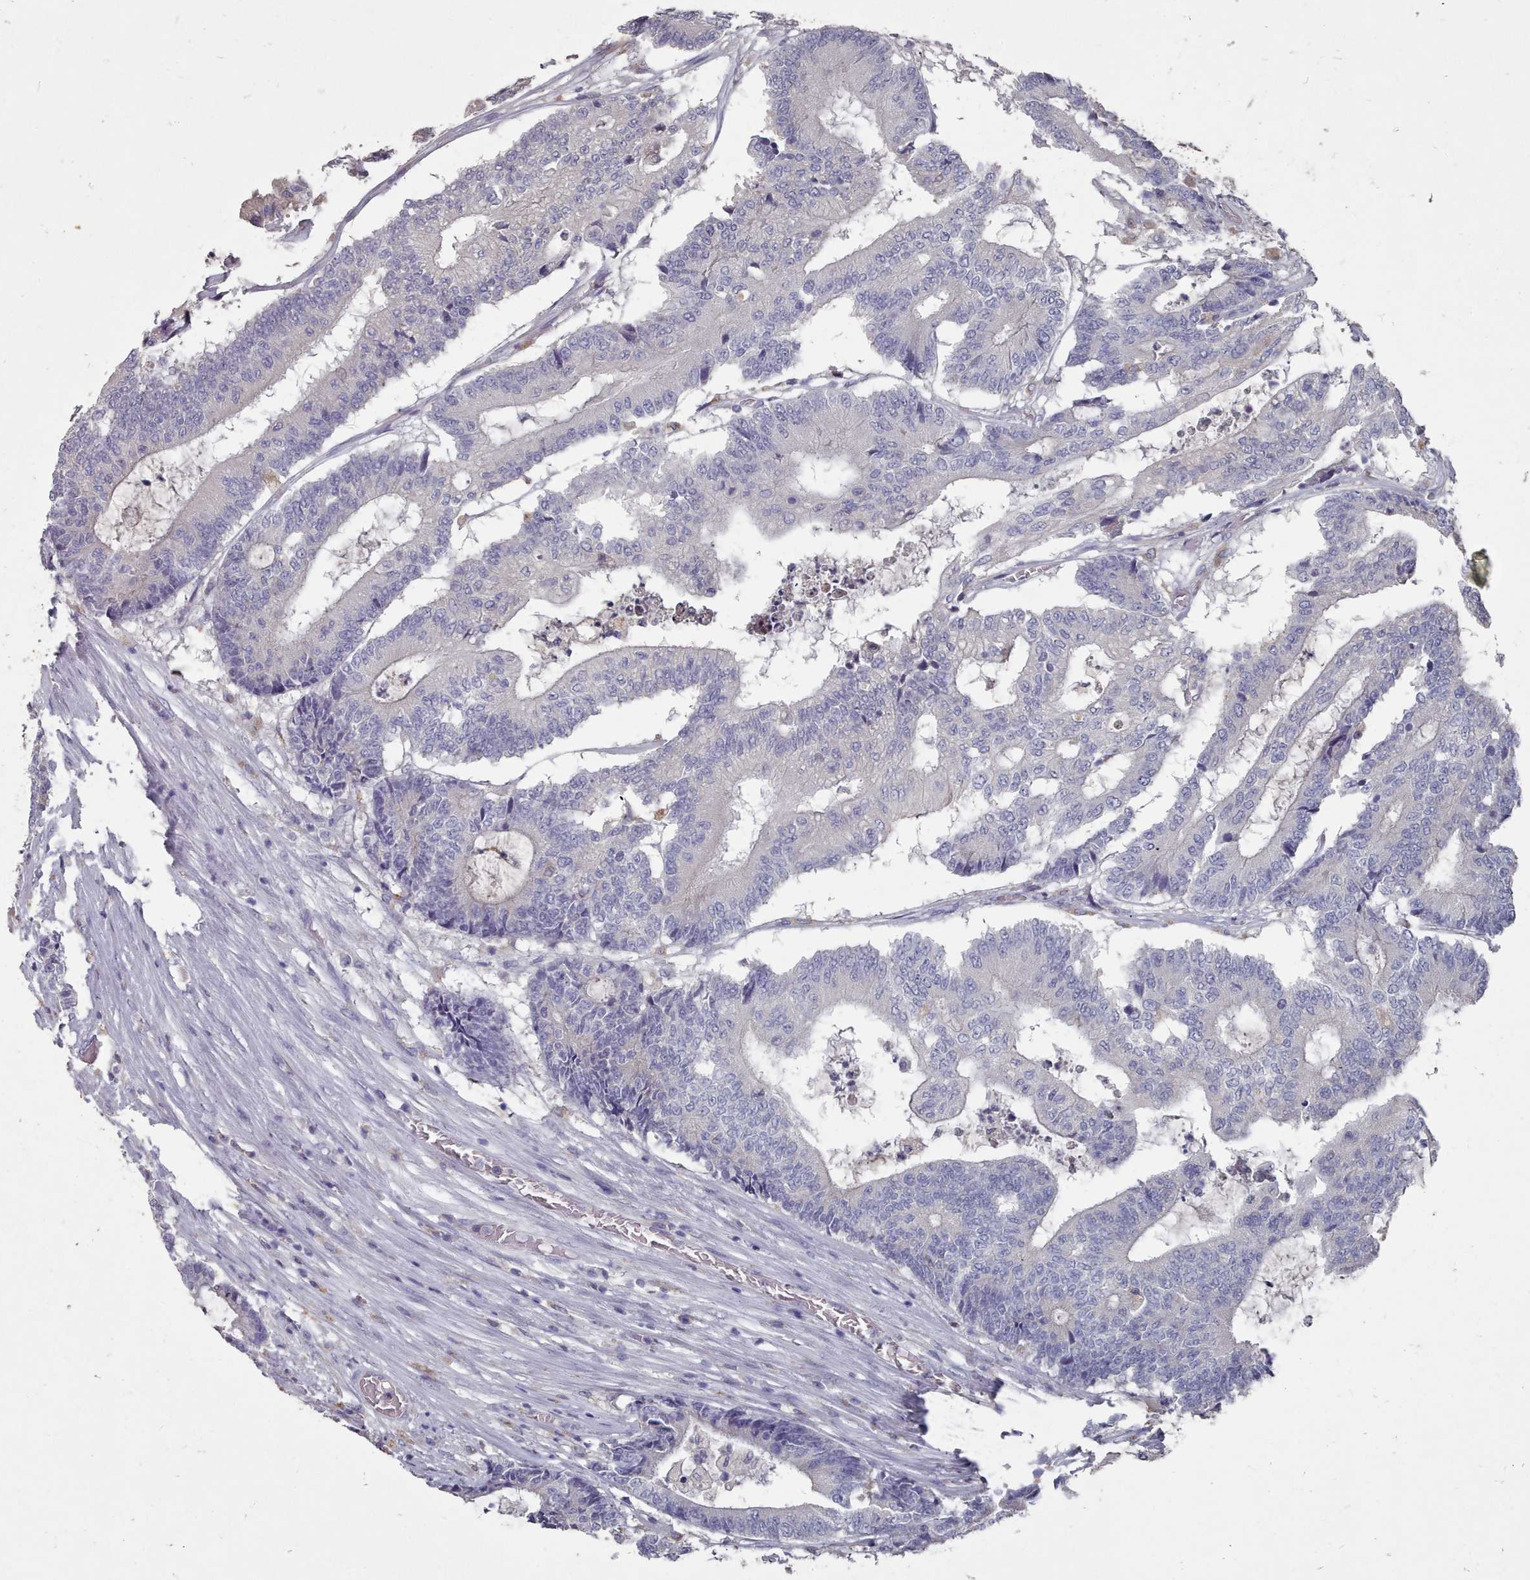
{"staining": {"intensity": "negative", "quantity": "none", "location": "none"}, "tissue": "colorectal cancer", "cell_type": "Tumor cells", "image_type": "cancer", "snomed": [{"axis": "morphology", "description": "Adenocarcinoma, NOS"}, {"axis": "topography", "description": "Colon"}], "caption": "Immunohistochemical staining of colorectal adenocarcinoma demonstrates no significant positivity in tumor cells.", "gene": "OTULINL", "patient": {"sex": "female", "age": 84}}